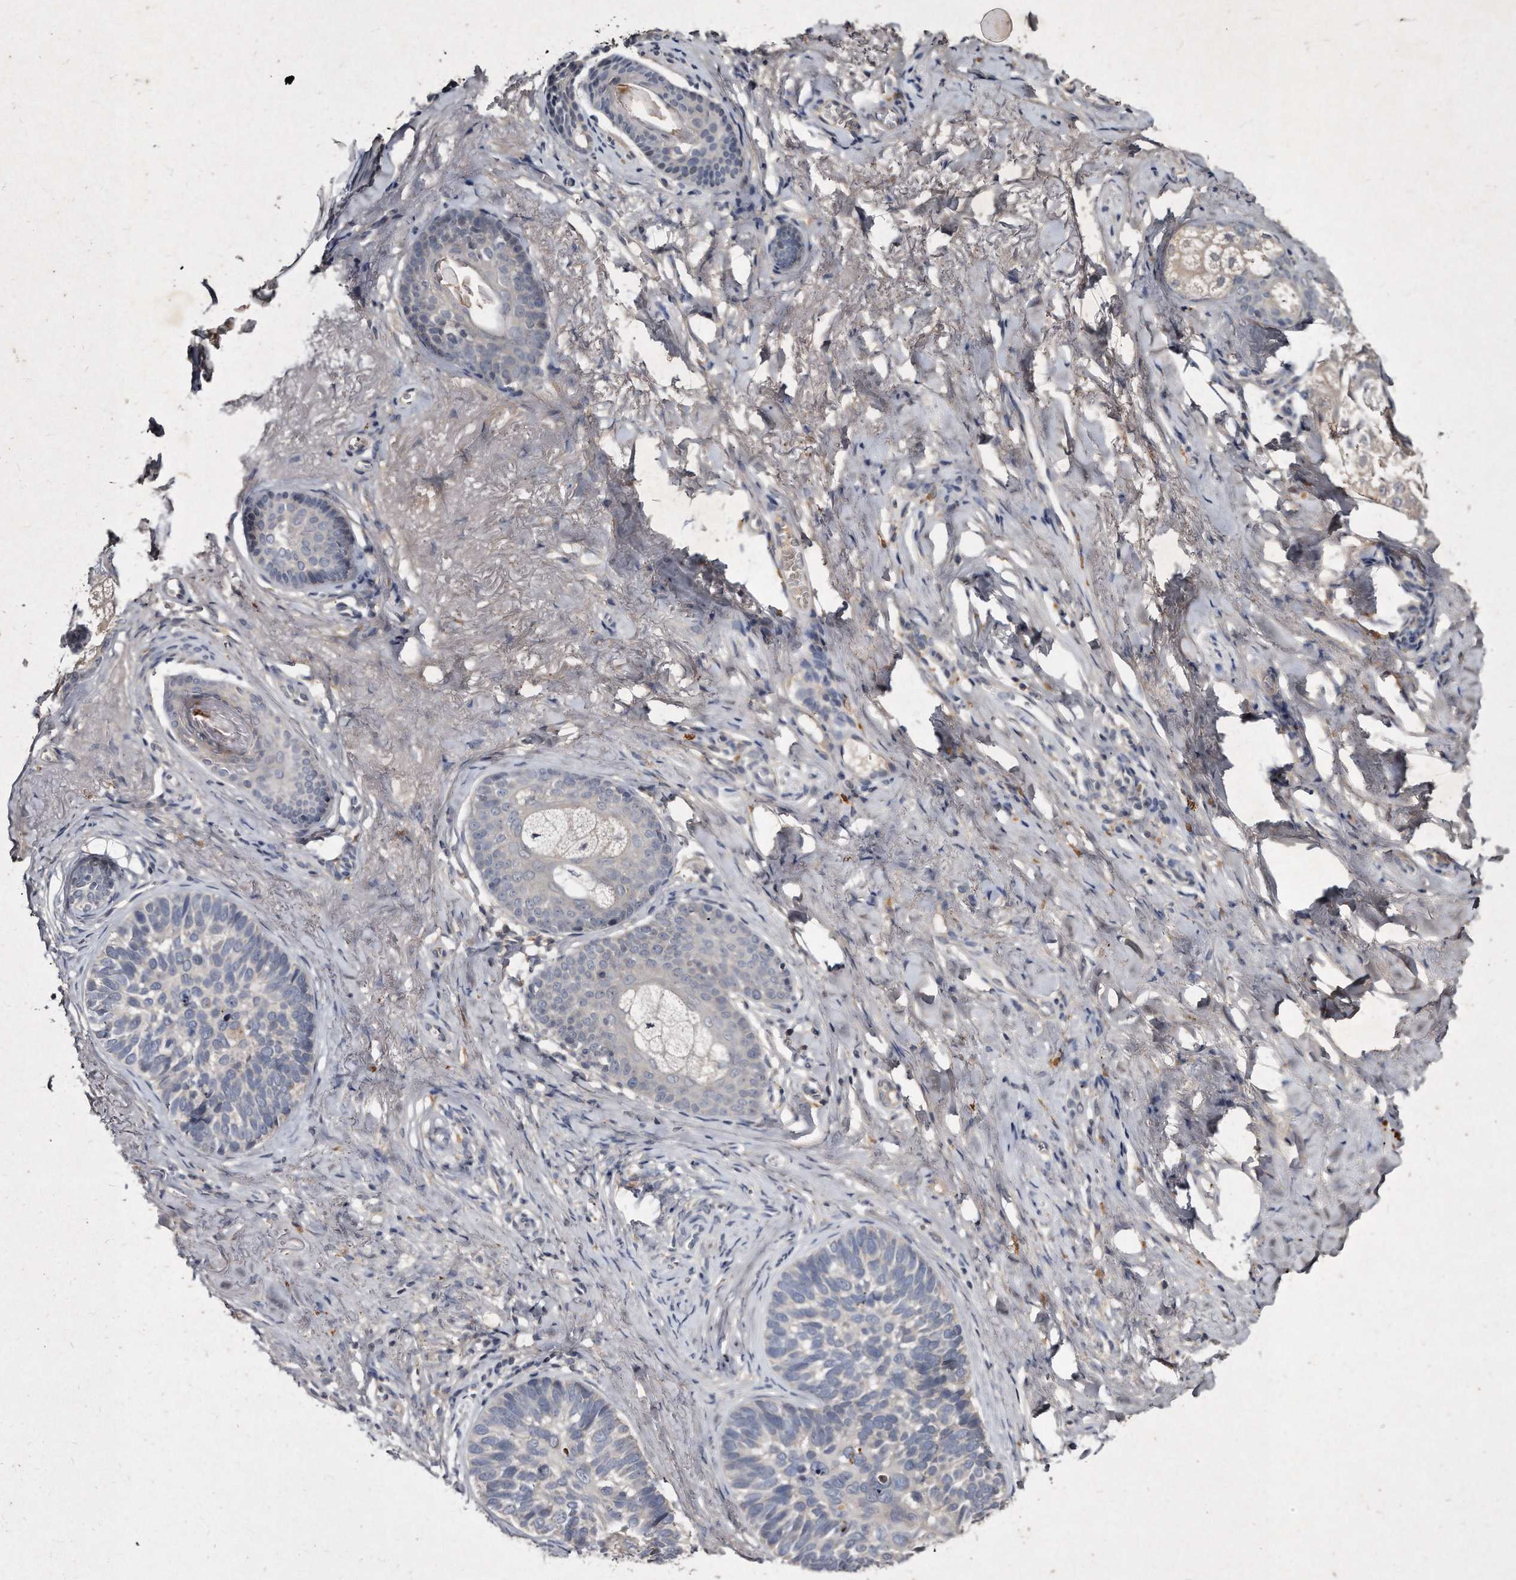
{"staining": {"intensity": "negative", "quantity": "none", "location": "none"}, "tissue": "skin cancer", "cell_type": "Tumor cells", "image_type": "cancer", "snomed": [{"axis": "morphology", "description": "Basal cell carcinoma"}, {"axis": "topography", "description": "Skin"}], "caption": "Skin cancer (basal cell carcinoma) was stained to show a protein in brown. There is no significant expression in tumor cells.", "gene": "KLHDC3", "patient": {"sex": "male", "age": 62}}